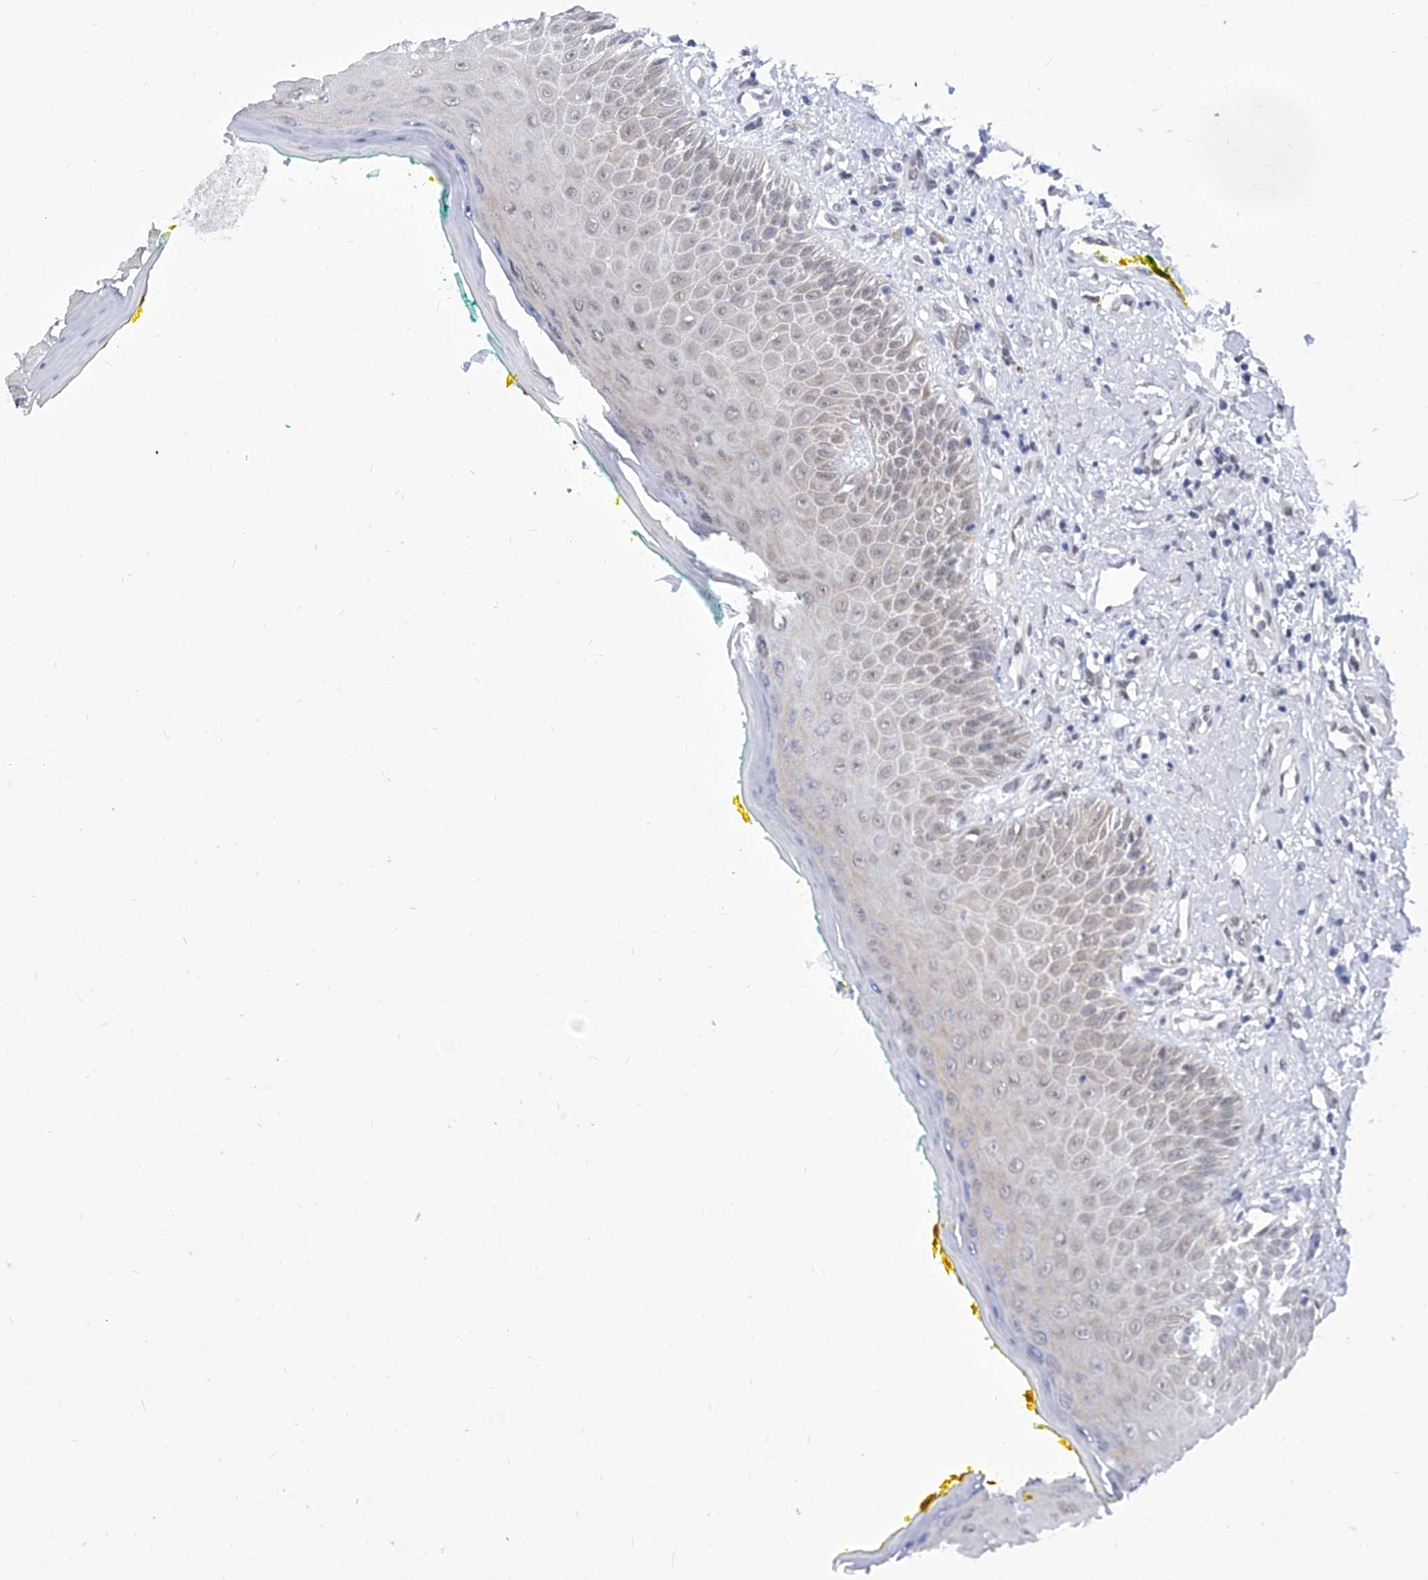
{"staining": {"intensity": "weak", "quantity": "25%-75%", "location": "nuclear"}, "tissue": "oral mucosa", "cell_type": "Squamous epithelial cells", "image_type": "normal", "snomed": [{"axis": "morphology", "description": "Normal tissue, NOS"}, {"axis": "topography", "description": "Oral tissue"}], "caption": "Protein staining of benign oral mucosa shows weak nuclear positivity in about 25%-75% of squamous epithelial cells.", "gene": "SART1", "patient": {"sex": "female", "age": 70}}